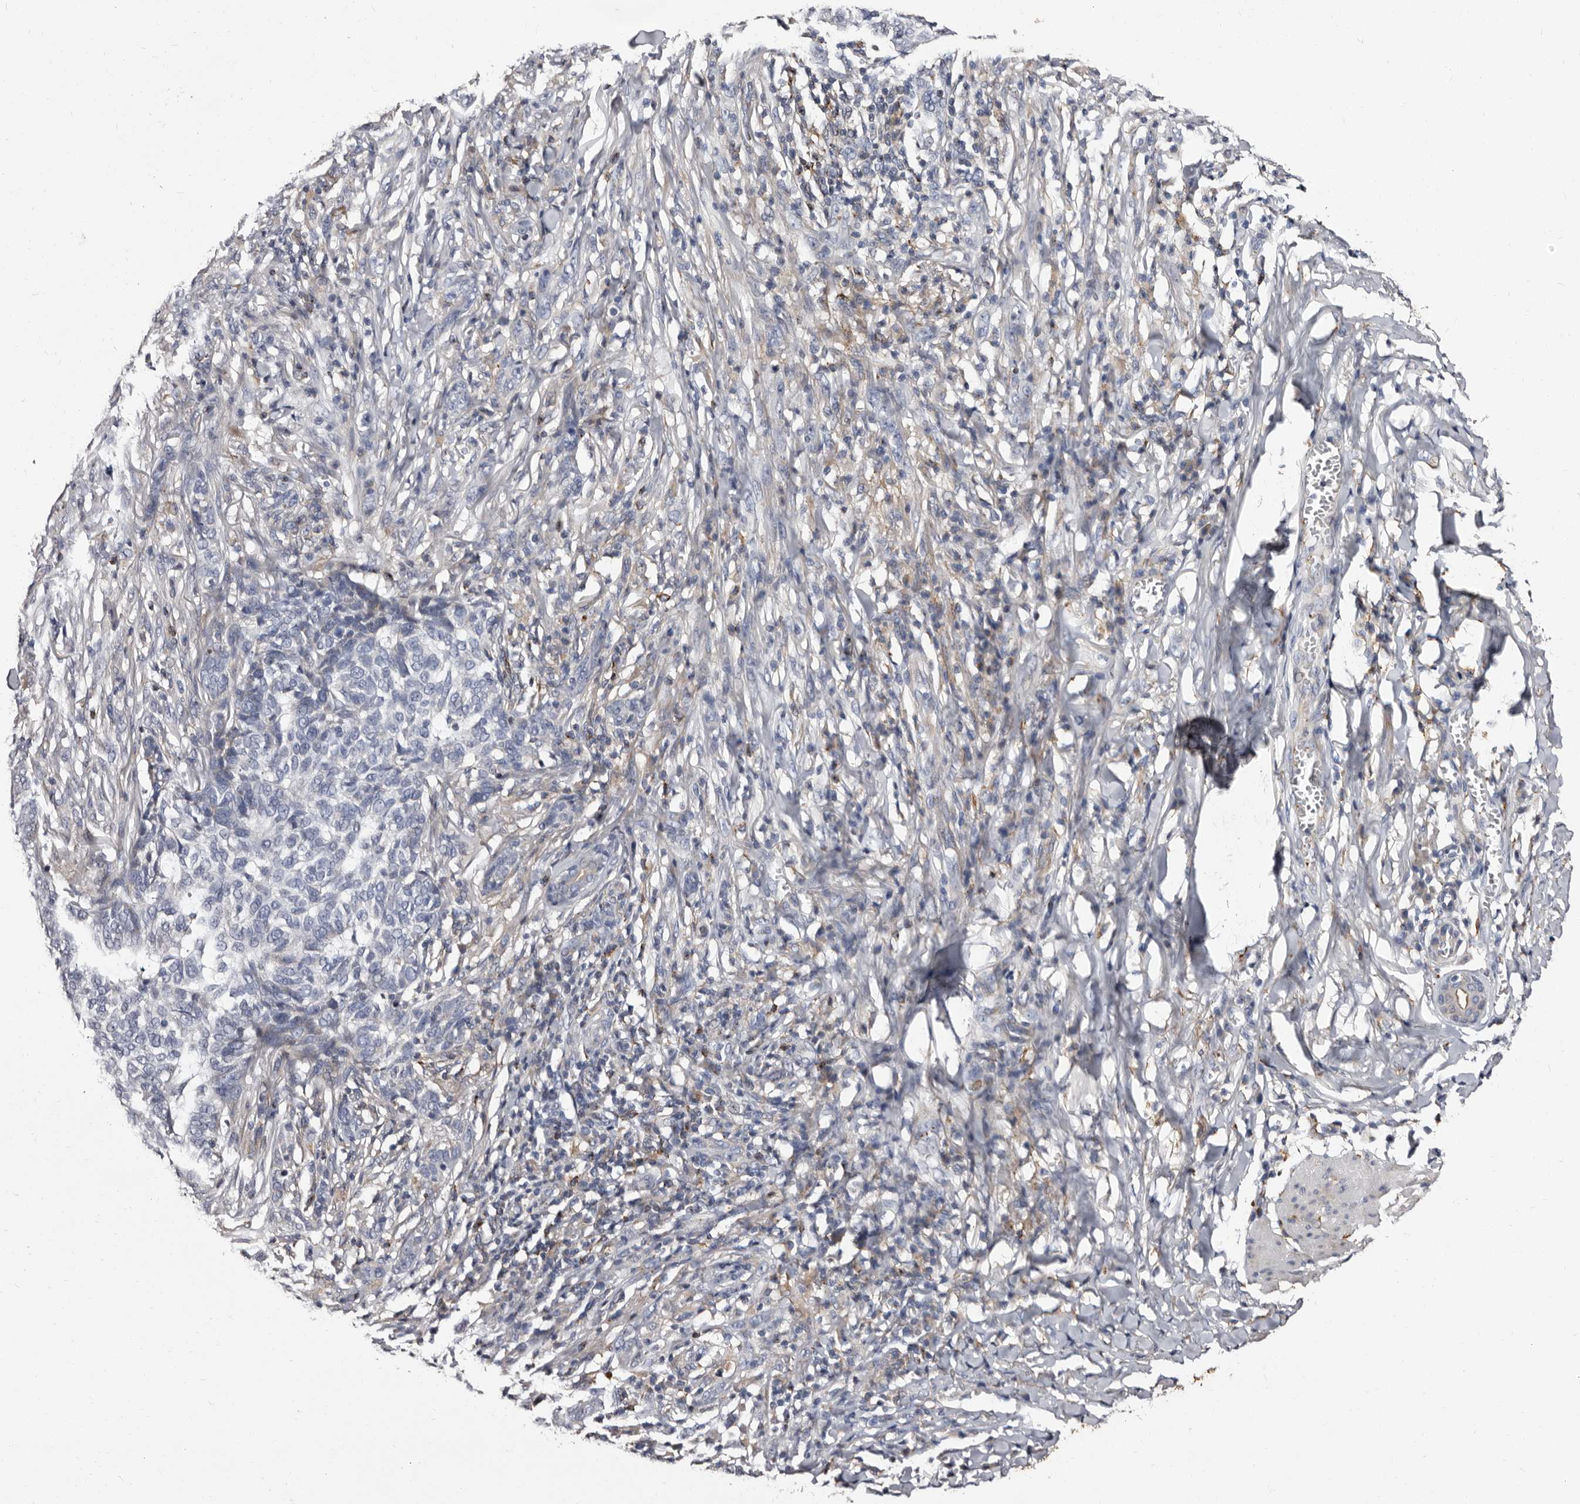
{"staining": {"intensity": "negative", "quantity": "none", "location": "none"}, "tissue": "skin cancer", "cell_type": "Tumor cells", "image_type": "cancer", "snomed": [{"axis": "morphology", "description": "Basal cell carcinoma"}, {"axis": "topography", "description": "Skin"}], "caption": "High power microscopy photomicrograph of an immunohistochemistry (IHC) histopathology image of skin cancer, revealing no significant positivity in tumor cells.", "gene": "AUNIP", "patient": {"sex": "male", "age": 85}}